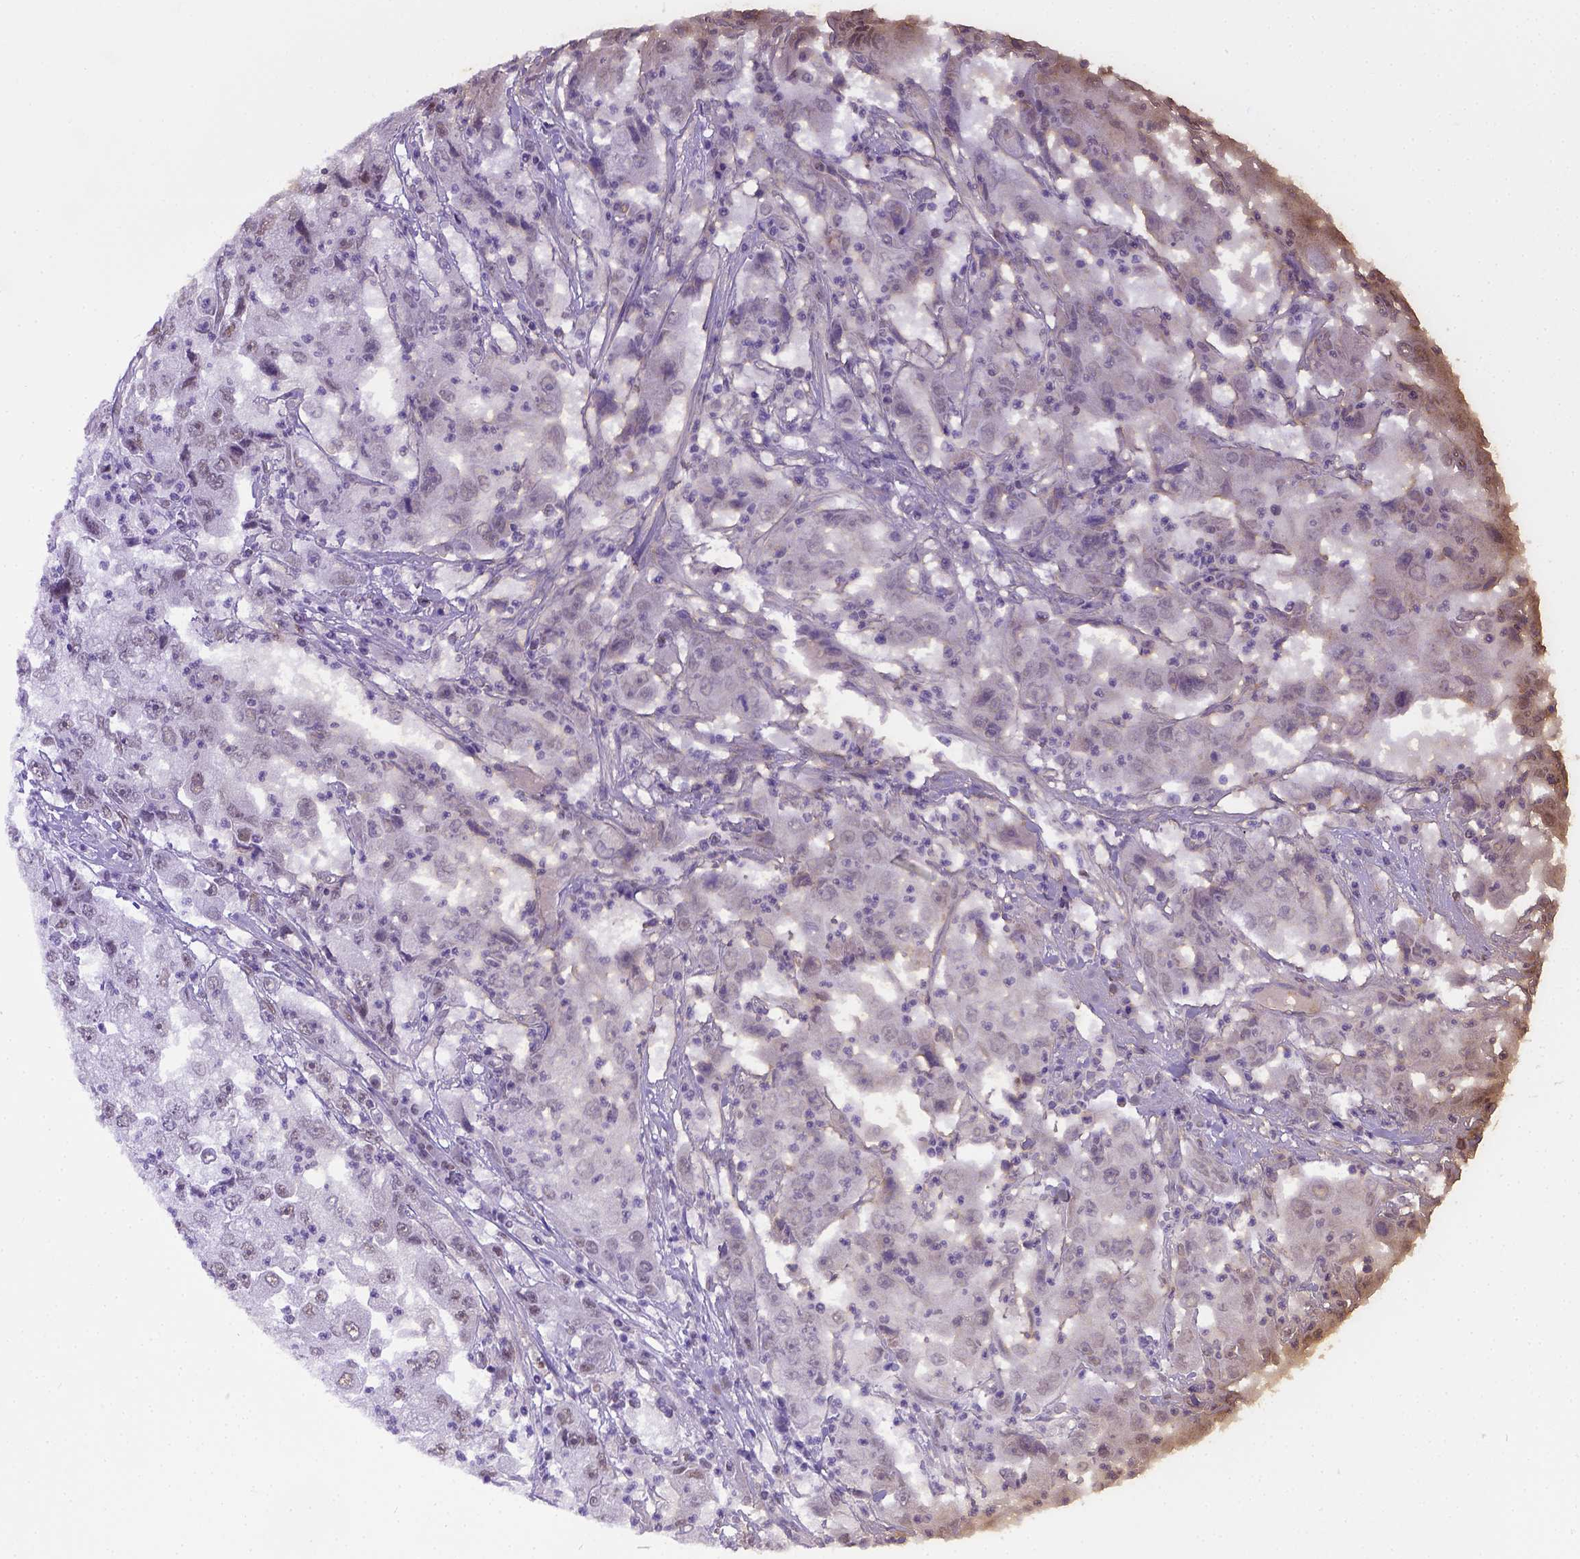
{"staining": {"intensity": "weak", "quantity": "25%-75%", "location": "cytoplasmic/membranous"}, "tissue": "cervical cancer", "cell_type": "Tumor cells", "image_type": "cancer", "snomed": [{"axis": "morphology", "description": "Squamous cell carcinoma, NOS"}, {"axis": "topography", "description": "Cervix"}], "caption": "Brown immunohistochemical staining in human cervical squamous cell carcinoma shows weak cytoplasmic/membranous positivity in approximately 25%-75% of tumor cells.", "gene": "ERCC1", "patient": {"sex": "female", "age": 36}}